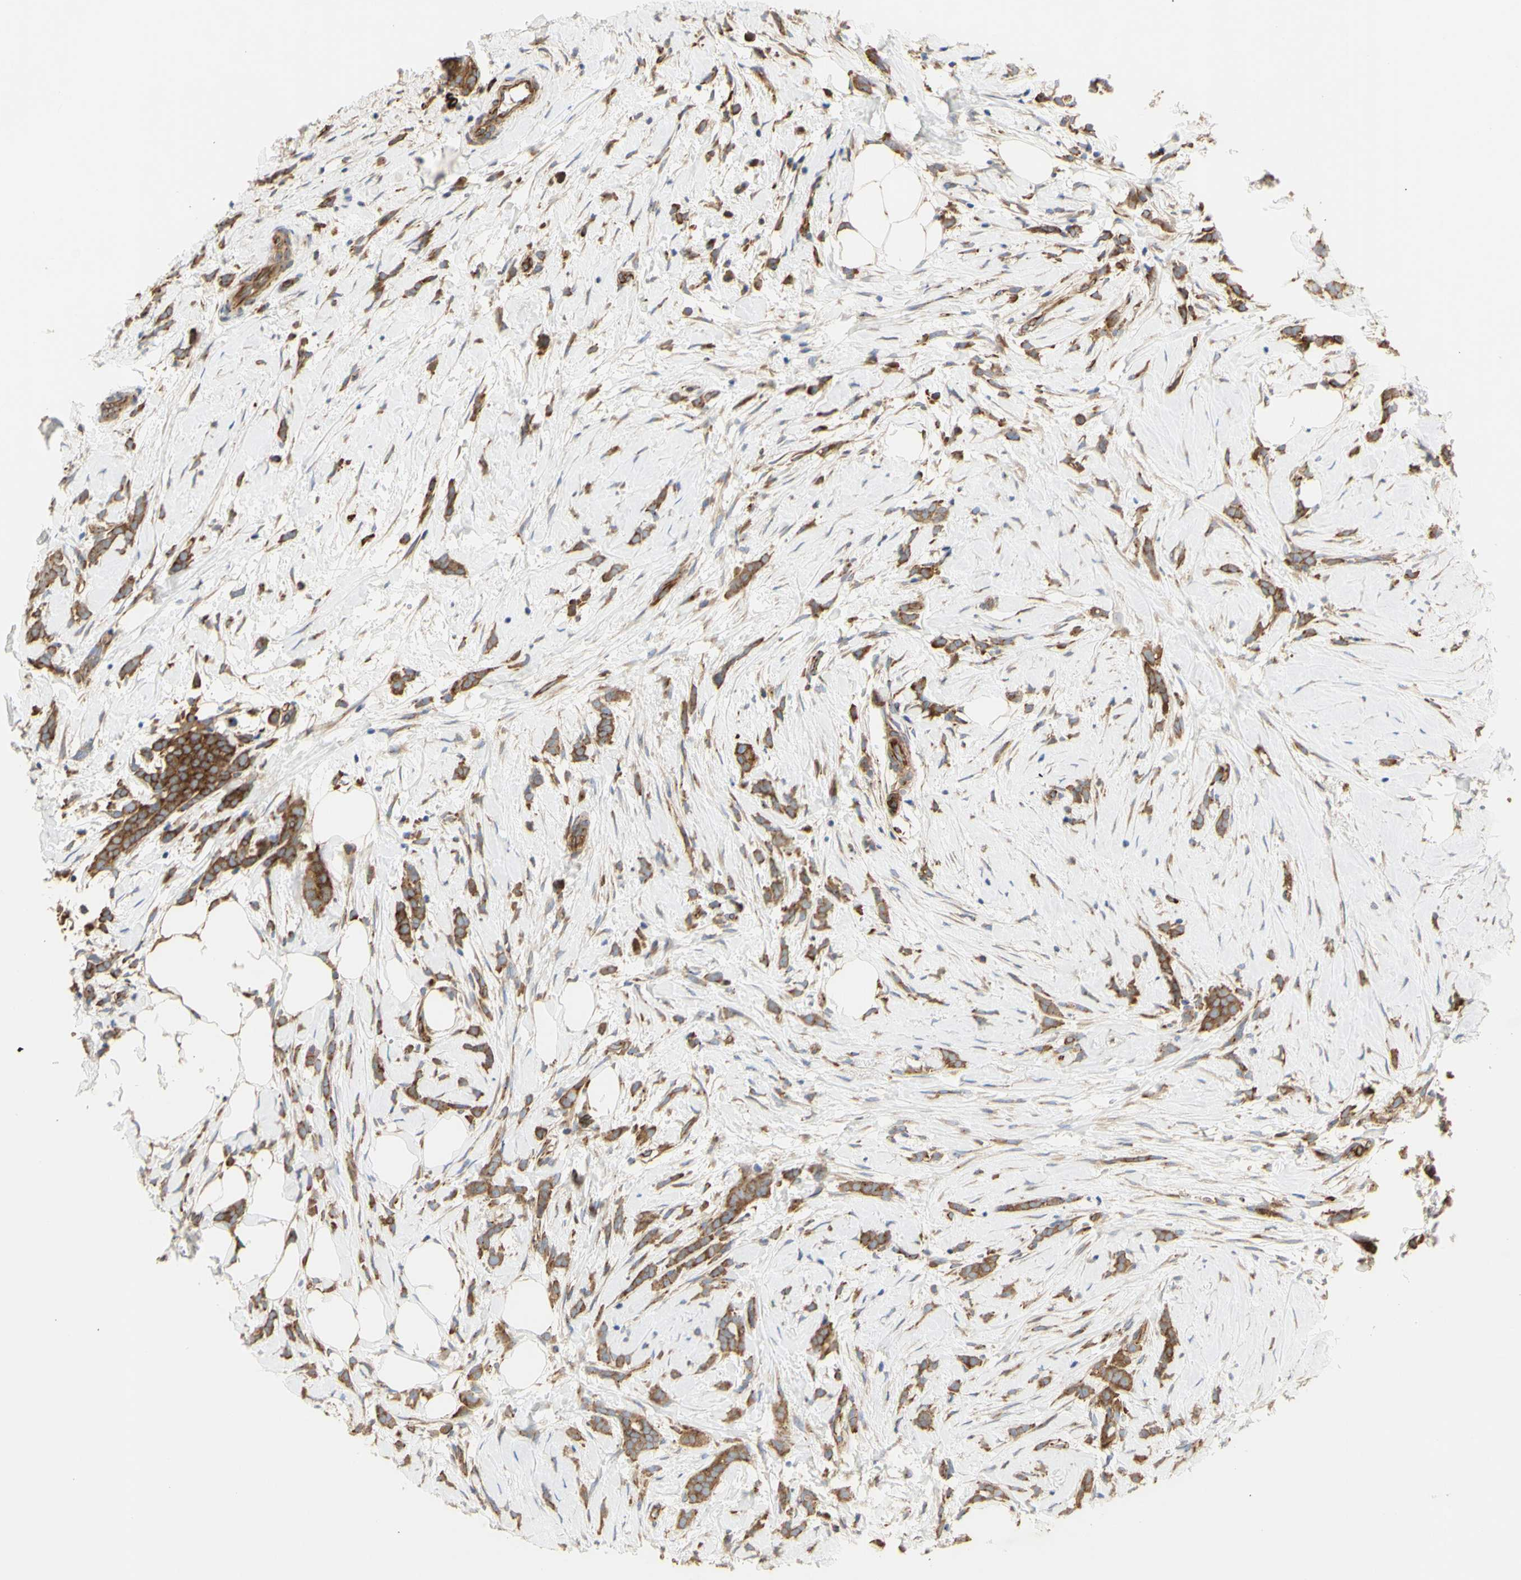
{"staining": {"intensity": "moderate", "quantity": ">75%", "location": "cytoplasmic/membranous"}, "tissue": "breast cancer", "cell_type": "Tumor cells", "image_type": "cancer", "snomed": [{"axis": "morphology", "description": "Lobular carcinoma, in situ"}, {"axis": "morphology", "description": "Lobular carcinoma"}, {"axis": "topography", "description": "Breast"}], "caption": "The histopathology image shows staining of breast cancer, revealing moderate cytoplasmic/membranous protein expression (brown color) within tumor cells. (DAB = brown stain, brightfield microscopy at high magnification).", "gene": "TUBG2", "patient": {"sex": "female", "age": 41}}